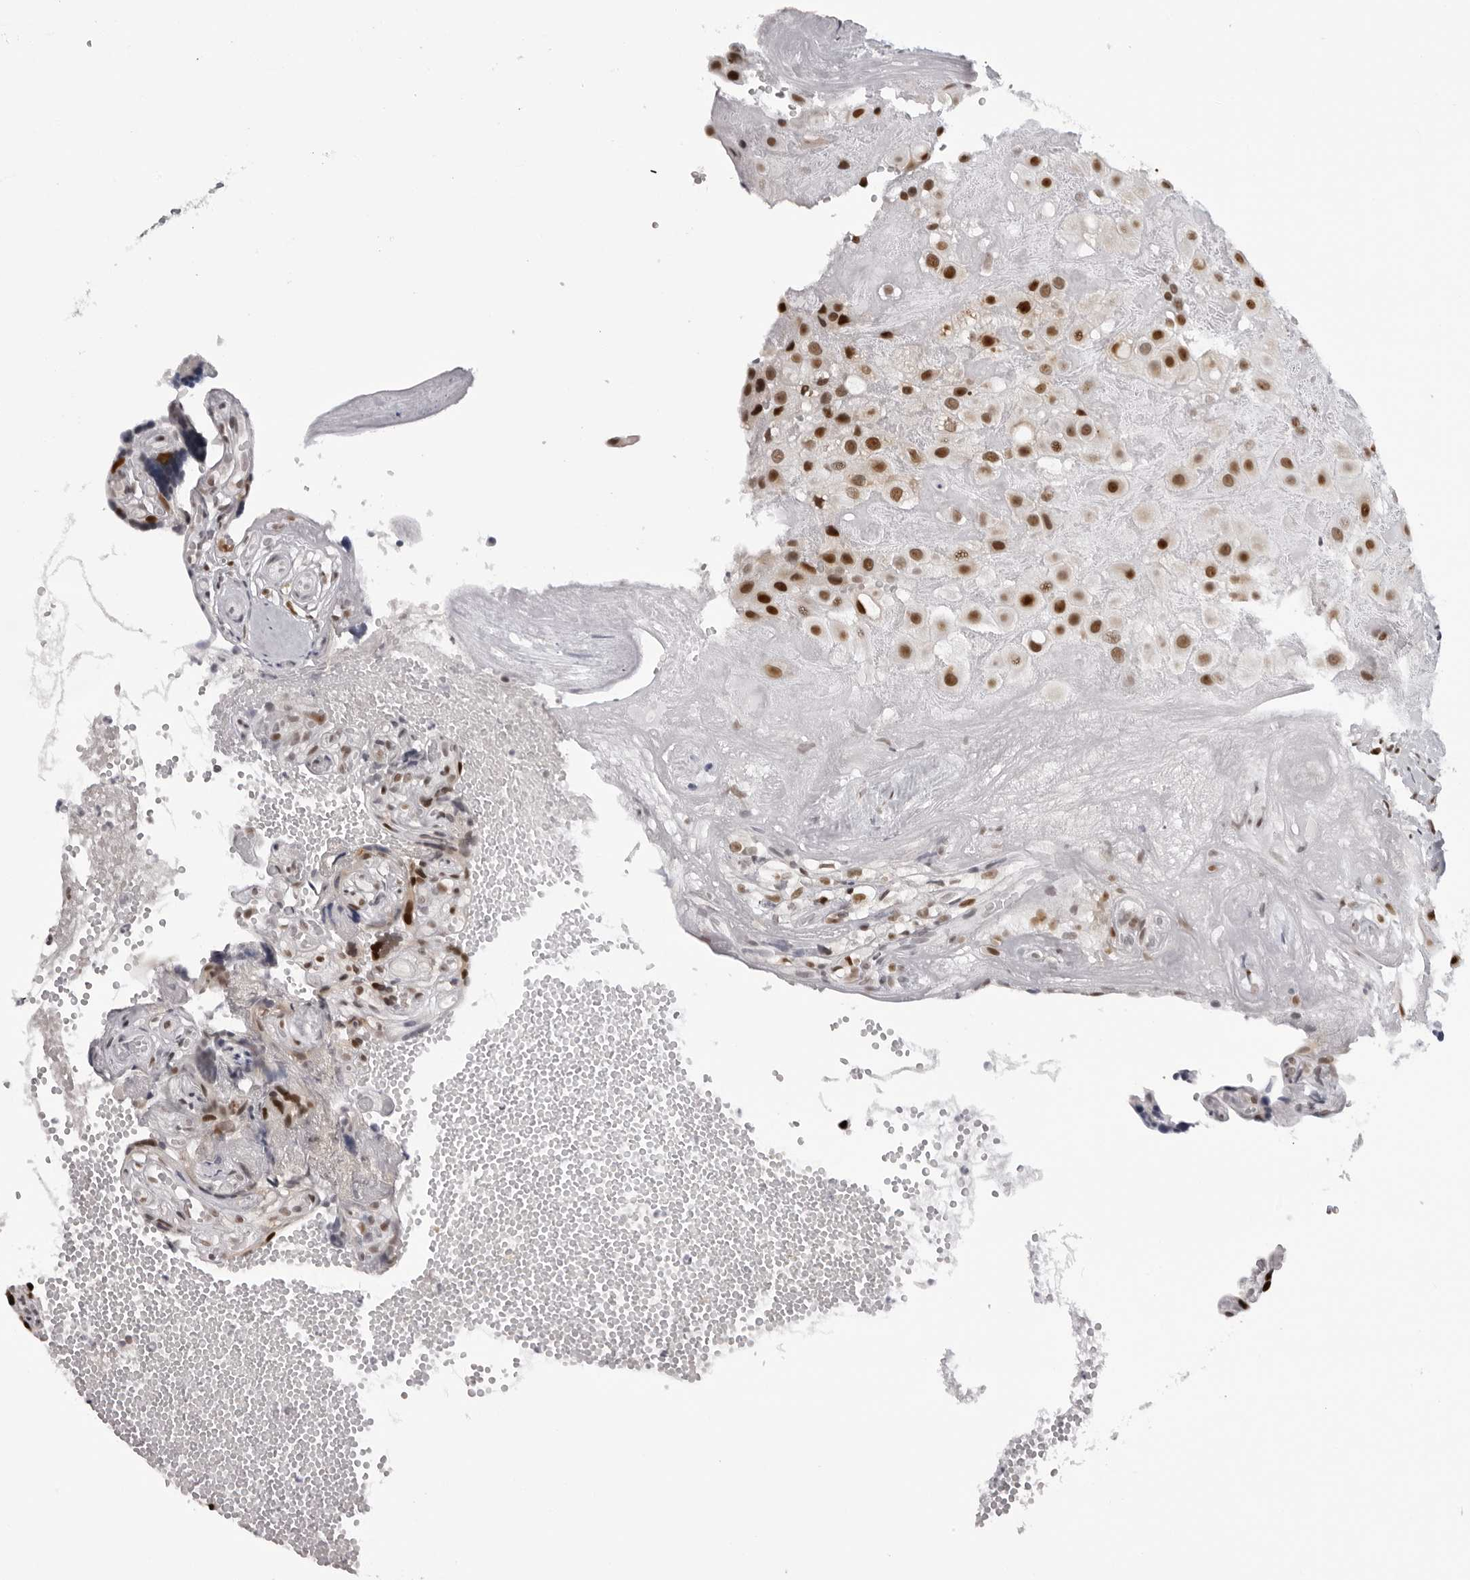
{"staining": {"intensity": "moderate", "quantity": ">75%", "location": "nuclear"}, "tissue": "placenta", "cell_type": "Decidual cells", "image_type": "normal", "snomed": [{"axis": "morphology", "description": "Normal tissue, NOS"}, {"axis": "topography", "description": "Placenta"}], "caption": "Human placenta stained for a protein (brown) displays moderate nuclear positive staining in about >75% of decidual cells.", "gene": "HEXIM2", "patient": {"sex": "female", "age": 30}}